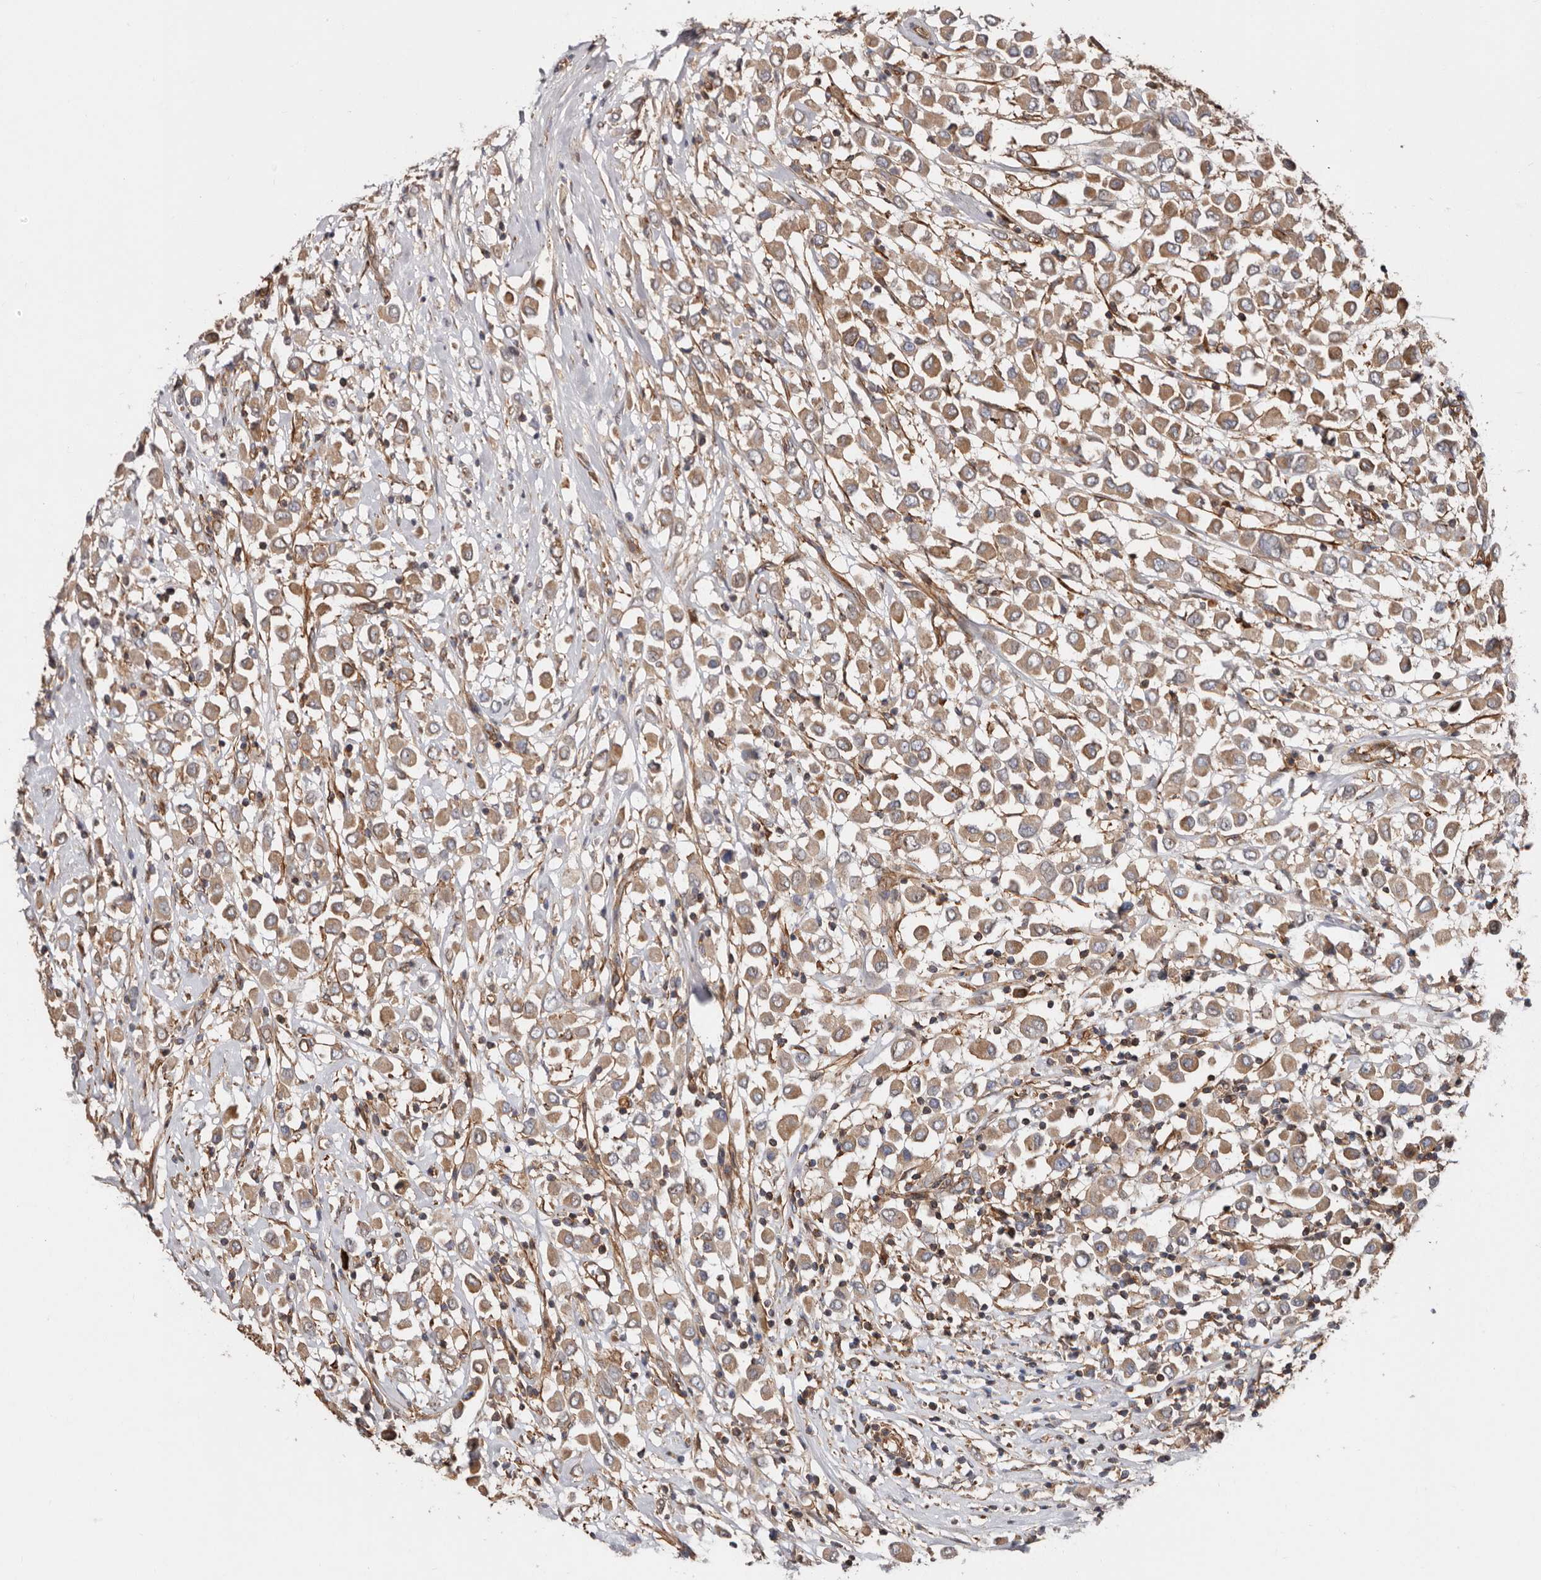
{"staining": {"intensity": "moderate", "quantity": ">75%", "location": "cytoplasmic/membranous"}, "tissue": "breast cancer", "cell_type": "Tumor cells", "image_type": "cancer", "snomed": [{"axis": "morphology", "description": "Duct carcinoma"}, {"axis": "topography", "description": "Breast"}], "caption": "Immunohistochemical staining of human breast cancer demonstrates moderate cytoplasmic/membranous protein expression in approximately >75% of tumor cells.", "gene": "TMC7", "patient": {"sex": "female", "age": 61}}